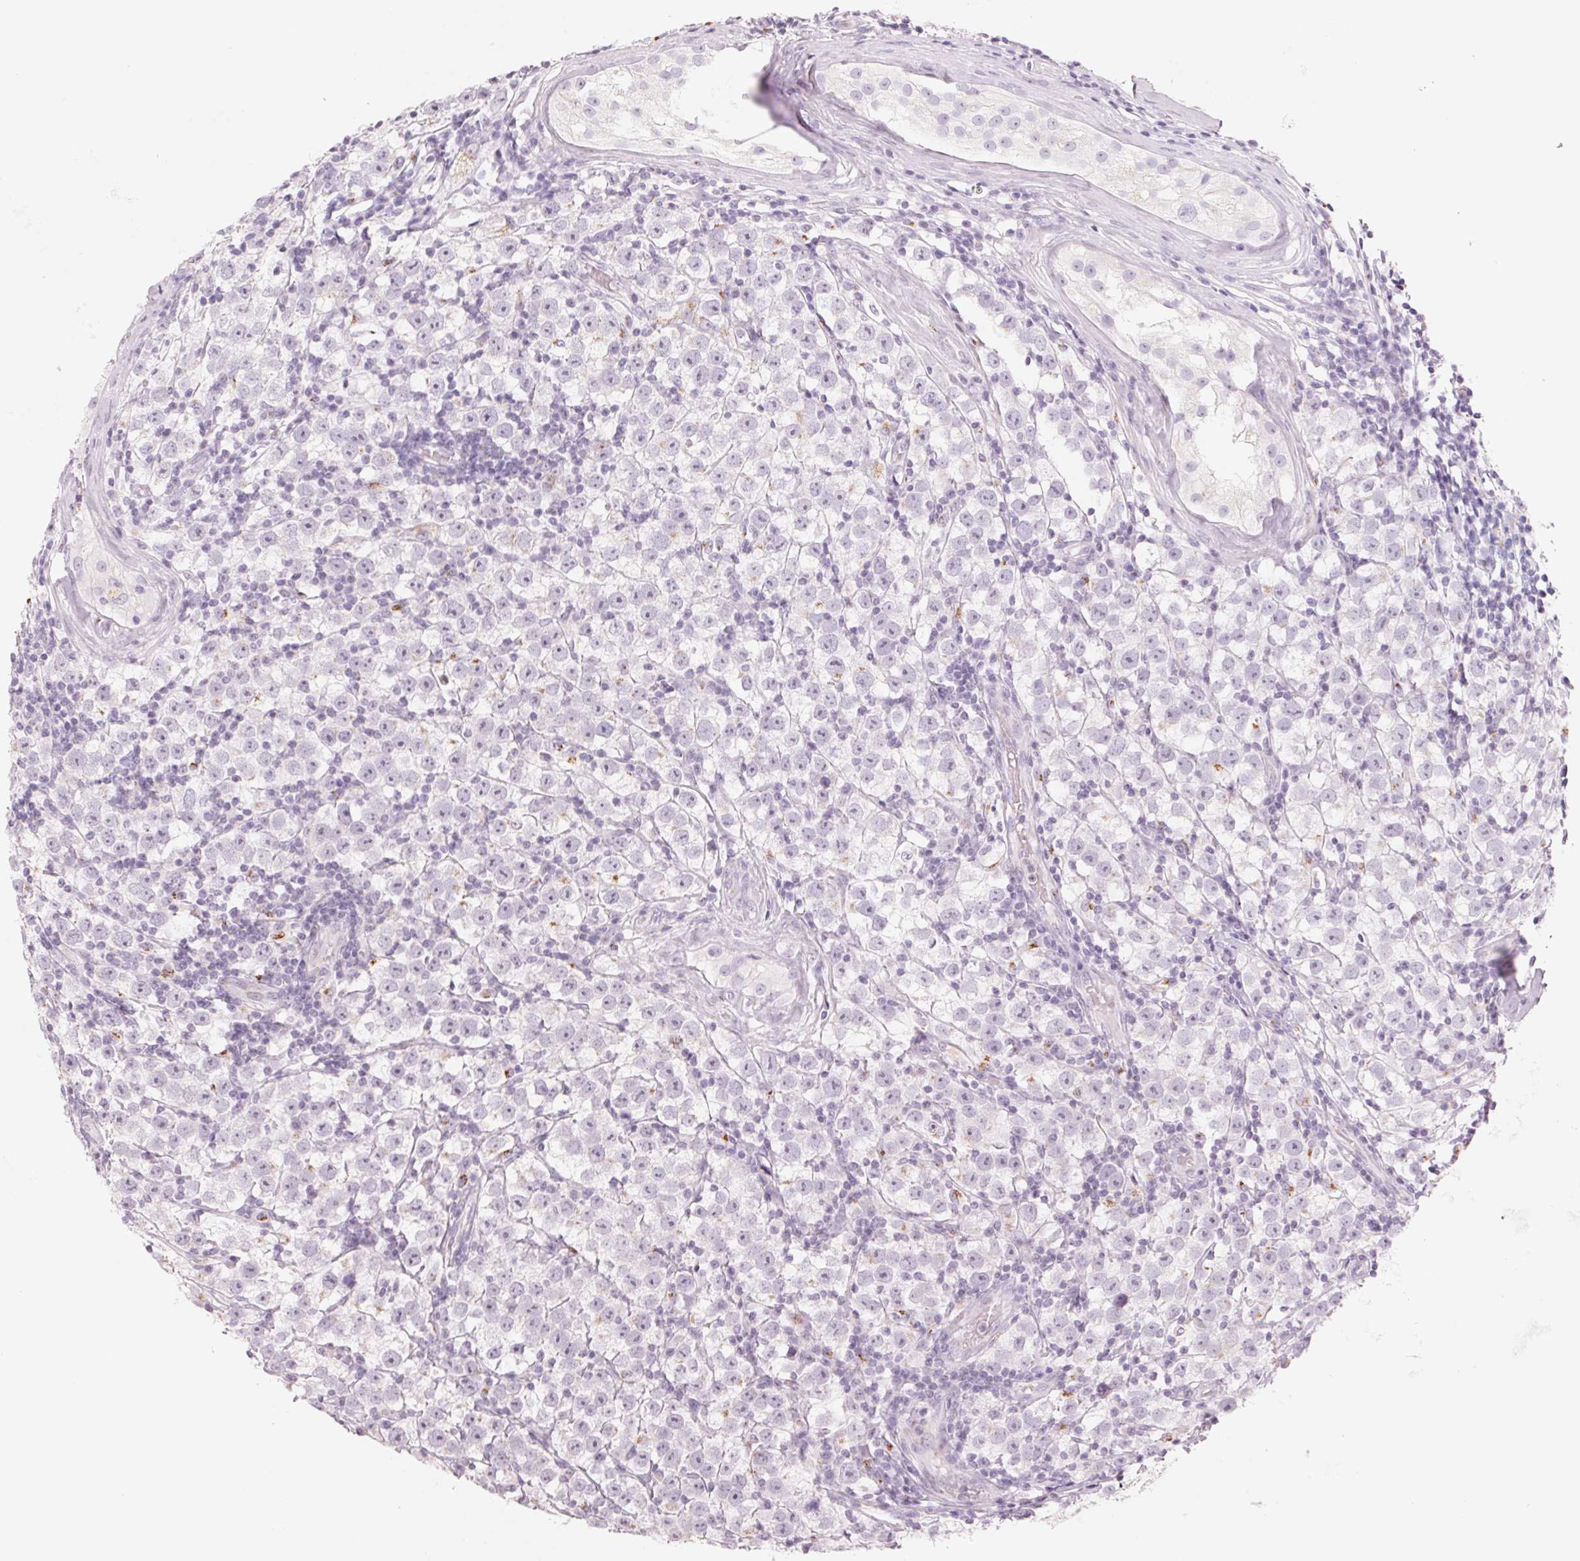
{"staining": {"intensity": "moderate", "quantity": "<25%", "location": "cytoplasmic/membranous"}, "tissue": "urothelial cancer", "cell_type": "Tumor cells", "image_type": "cancer", "snomed": [{"axis": "morphology", "description": "Normal tissue, NOS"}, {"axis": "morphology", "description": "Urothelial carcinoma, High grade"}, {"axis": "morphology", "description": "Seminoma, NOS"}, {"axis": "morphology", "description": "Carcinoma, Embryonal, NOS"}, {"axis": "topography", "description": "Urinary bladder"}, {"axis": "topography", "description": "Testis"}], "caption": "A micrograph of human urothelial cancer stained for a protein exhibits moderate cytoplasmic/membranous brown staining in tumor cells.", "gene": "GALNT7", "patient": {"sex": "male", "age": 41}}